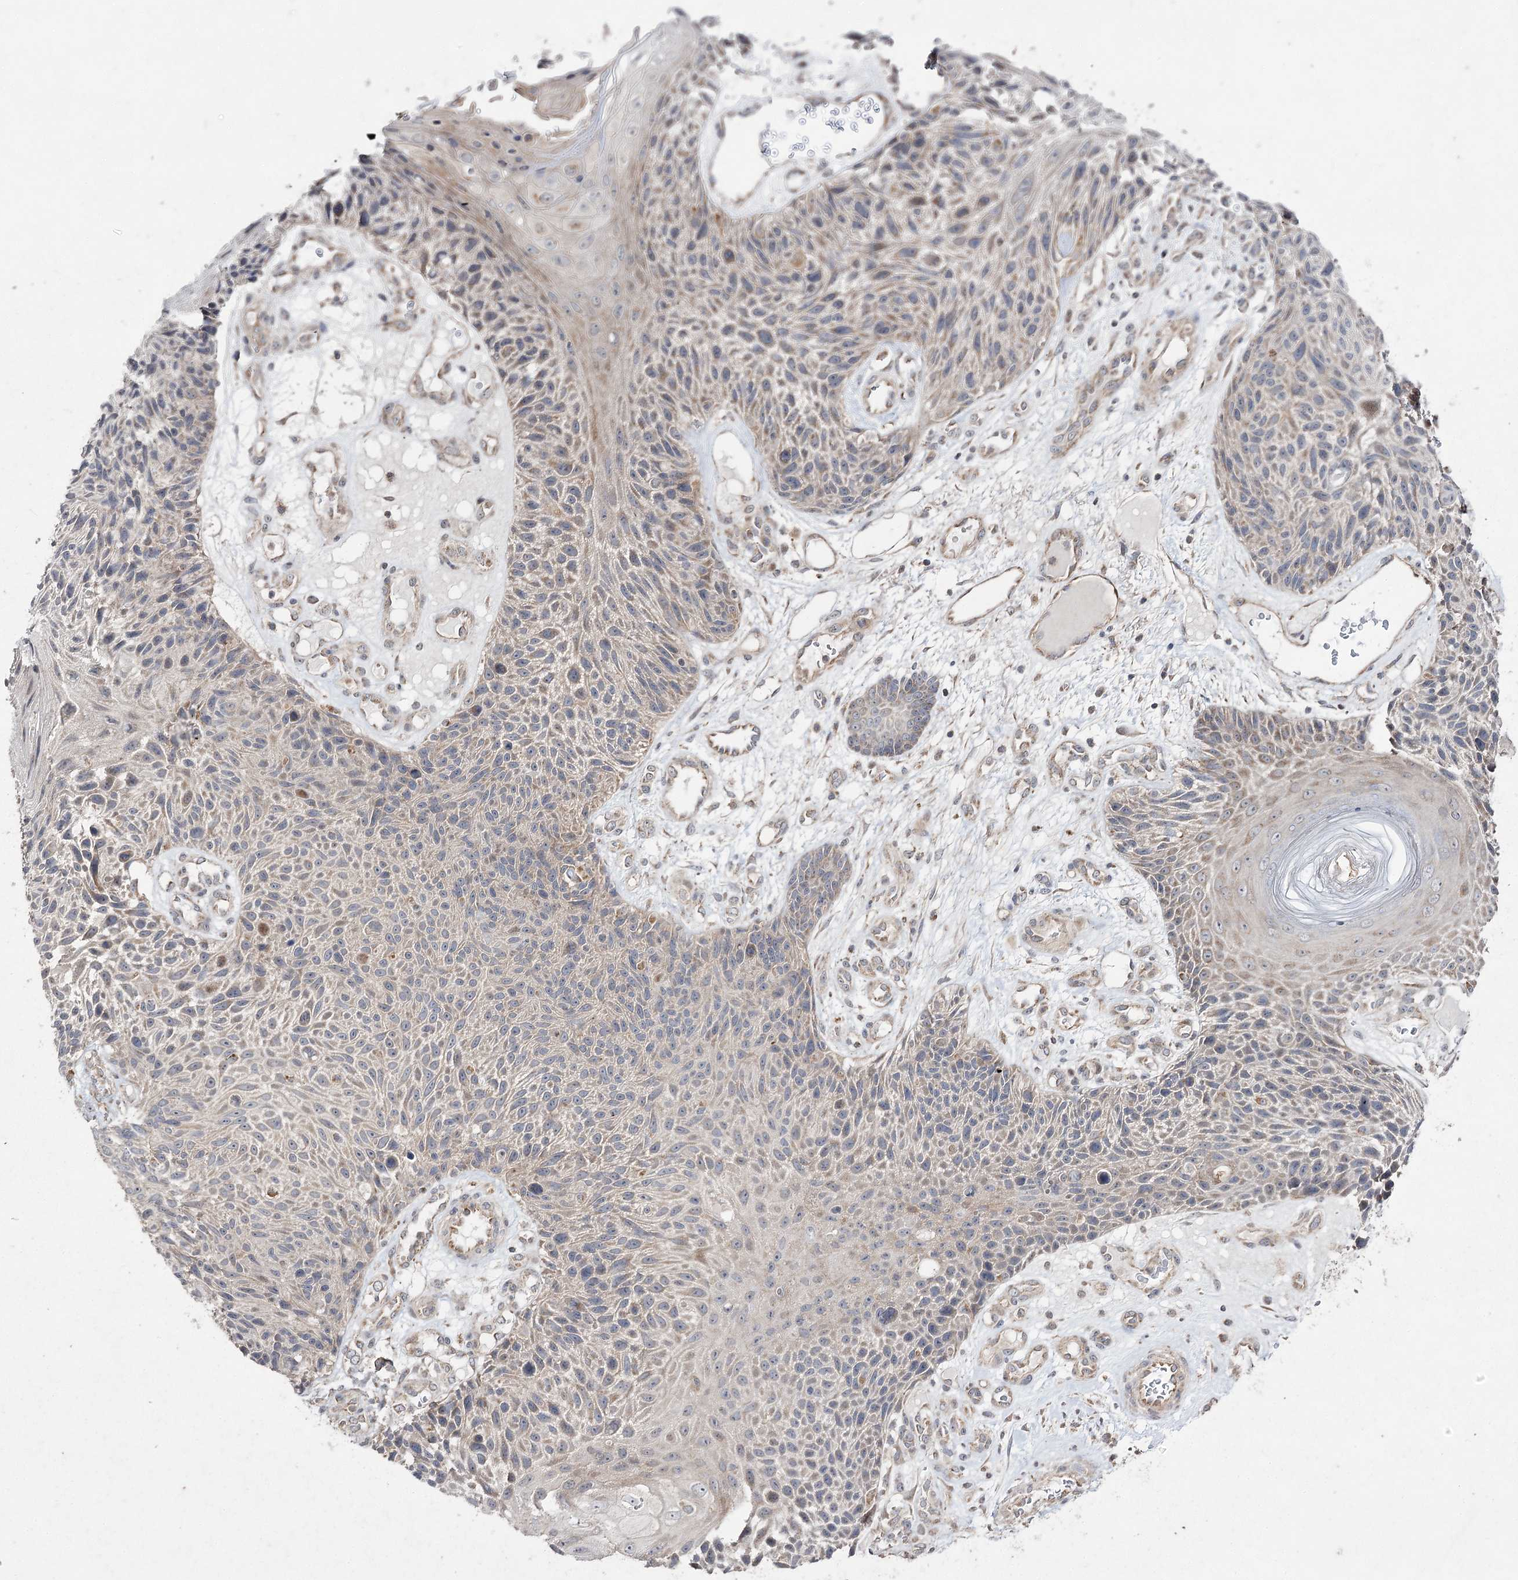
{"staining": {"intensity": "weak", "quantity": "25%-75%", "location": "cytoplasmic/membranous"}, "tissue": "skin cancer", "cell_type": "Tumor cells", "image_type": "cancer", "snomed": [{"axis": "morphology", "description": "Squamous cell carcinoma, NOS"}, {"axis": "topography", "description": "Skin"}], "caption": "Weak cytoplasmic/membranous staining is identified in about 25%-75% of tumor cells in squamous cell carcinoma (skin).", "gene": "FANCL", "patient": {"sex": "female", "age": 88}}